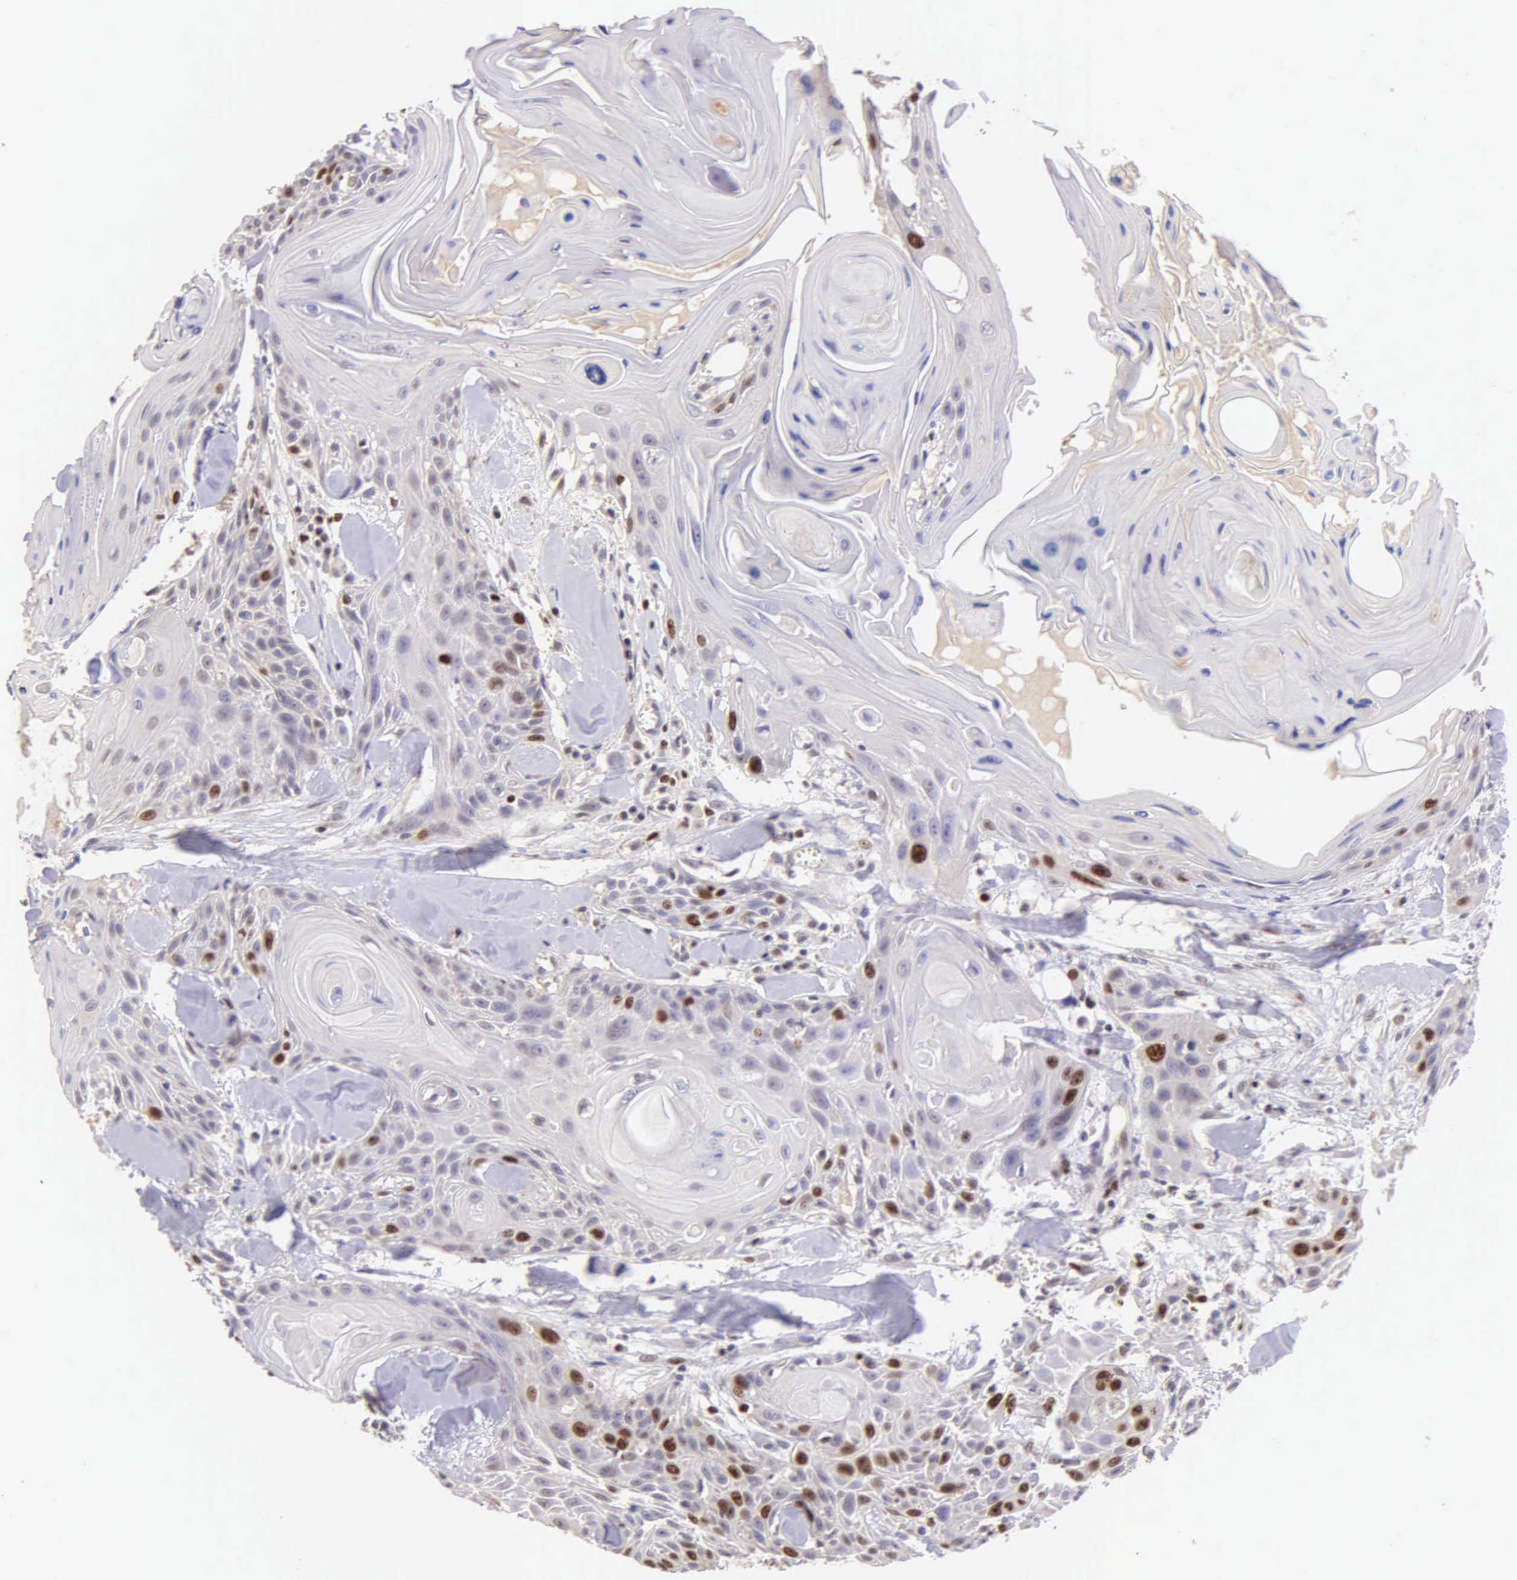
{"staining": {"intensity": "moderate", "quantity": "25%-75%", "location": "nuclear"}, "tissue": "head and neck cancer", "cell_type": "Tumor cells", "image_type": "cancer", "snomed": [{"axis": "morphology", "description": "Squamous cell carcinoma, NOS"}, {"axis": "morphology", "description": "Squamous cell carcinoma, metastatic, NOS"}, {"axis": "topography", "description": "Lymph node"}, {"axis": "topography", "description": "Salivary gland"}, {"axis": "topography", "description": "Head-Neck"}], "caption": "IHC photomicrograph of human head and neck cancer stained for a protein (brown), which reveals medium levels of moderate nuclear positivity in about 25%-75% of tumor cells.", "gene": "MKI67", "patient": {"sex": "female", "age": 74}}